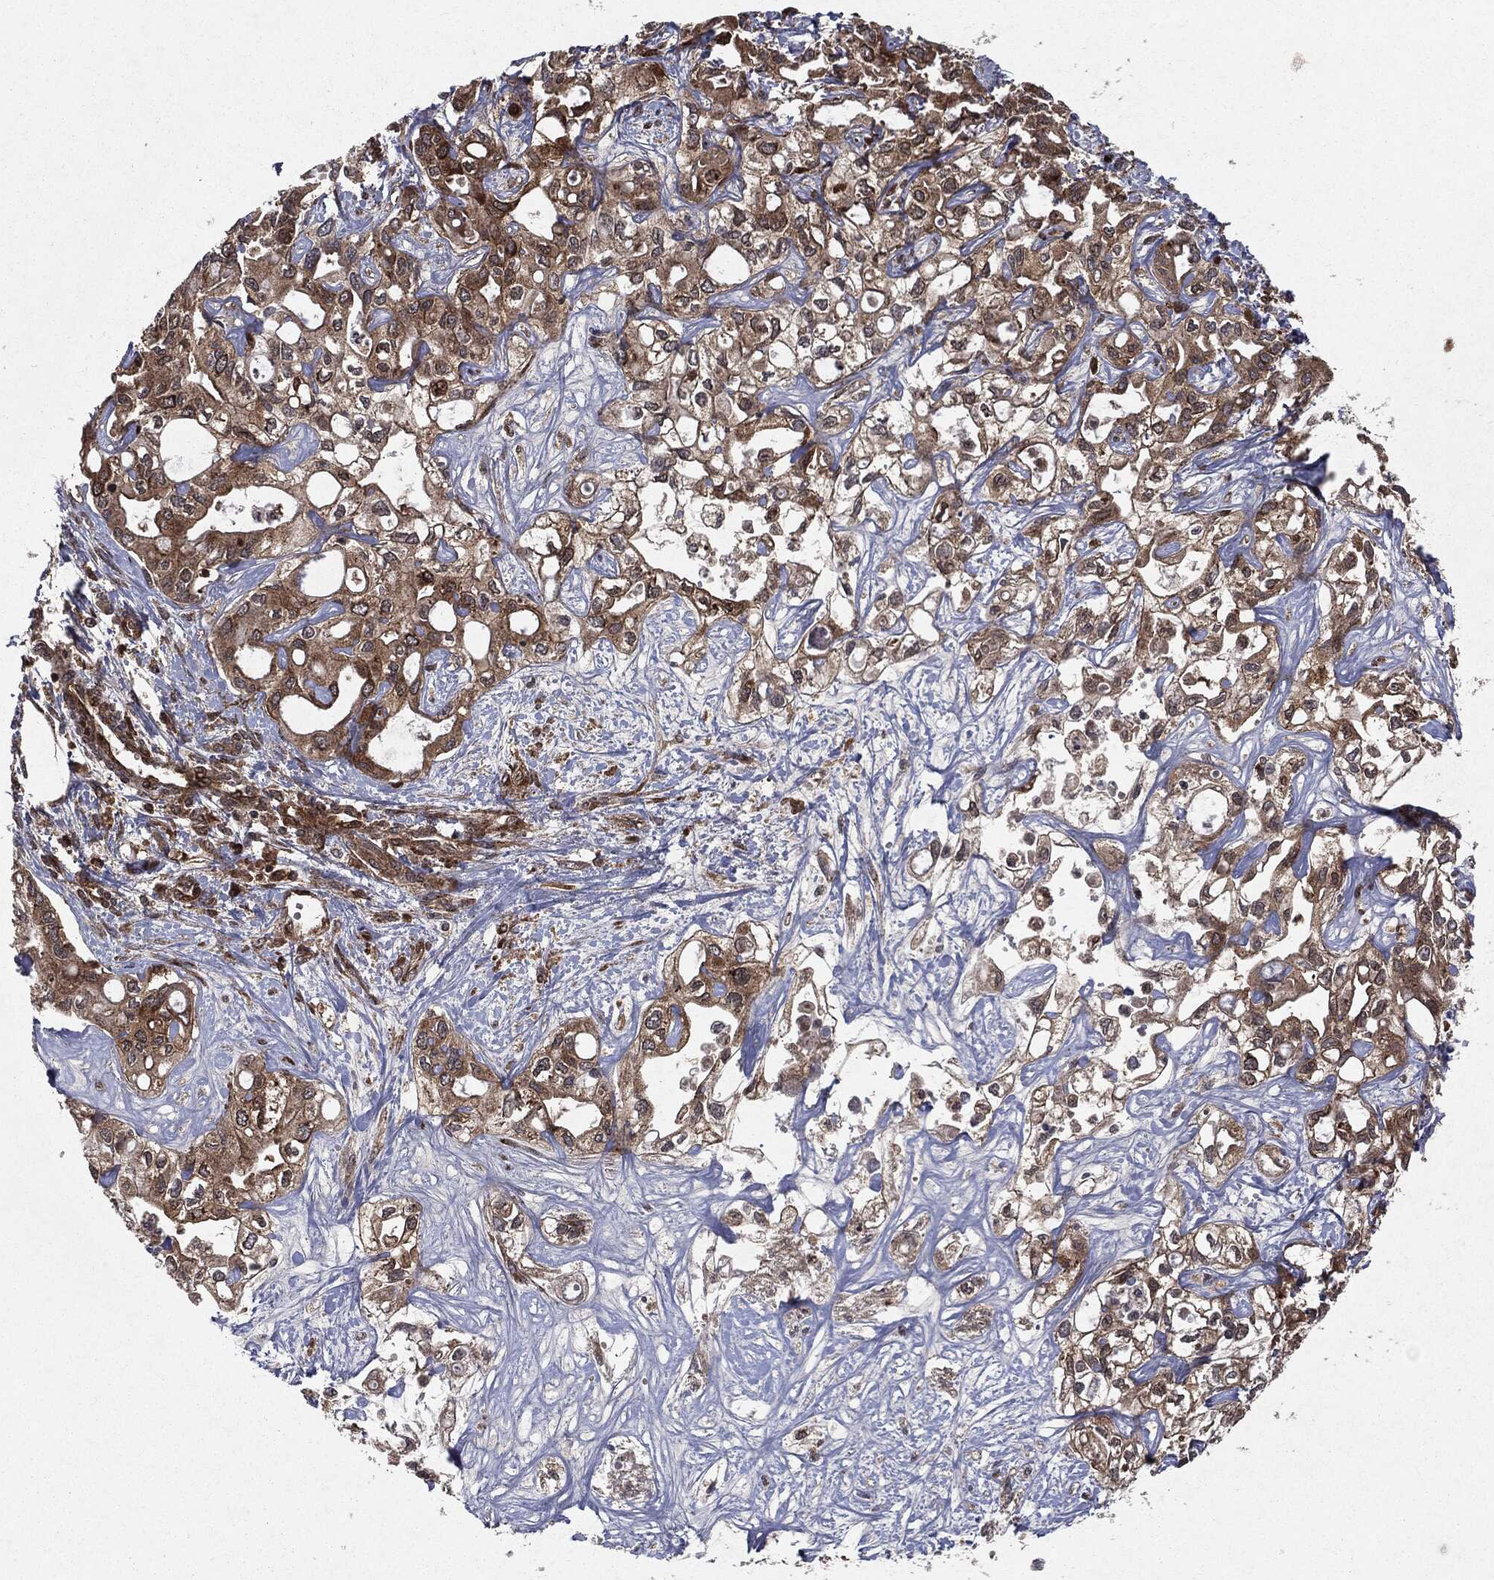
{"staining": {"intensity": "weak", "quantity": ">75%", "location": "cytoplasmic/membranous"}, "tissue": "liver cancer", "cell_type": "Tumor cells", "image_type": "cancer", "snomed": [{"axis": "morphology", "description": "Cholangiocarcinoma"}, {"axis": "topography", "description": "Liver"}], "caption": "This is a micrograph of IHC staining of liver cholangiocarcinoma, which shows weak positivity in the cytoplasmic/membranous of tumor cells.", "gene": "OTUB1", "patient": {"sex": "female", "age": 64}}